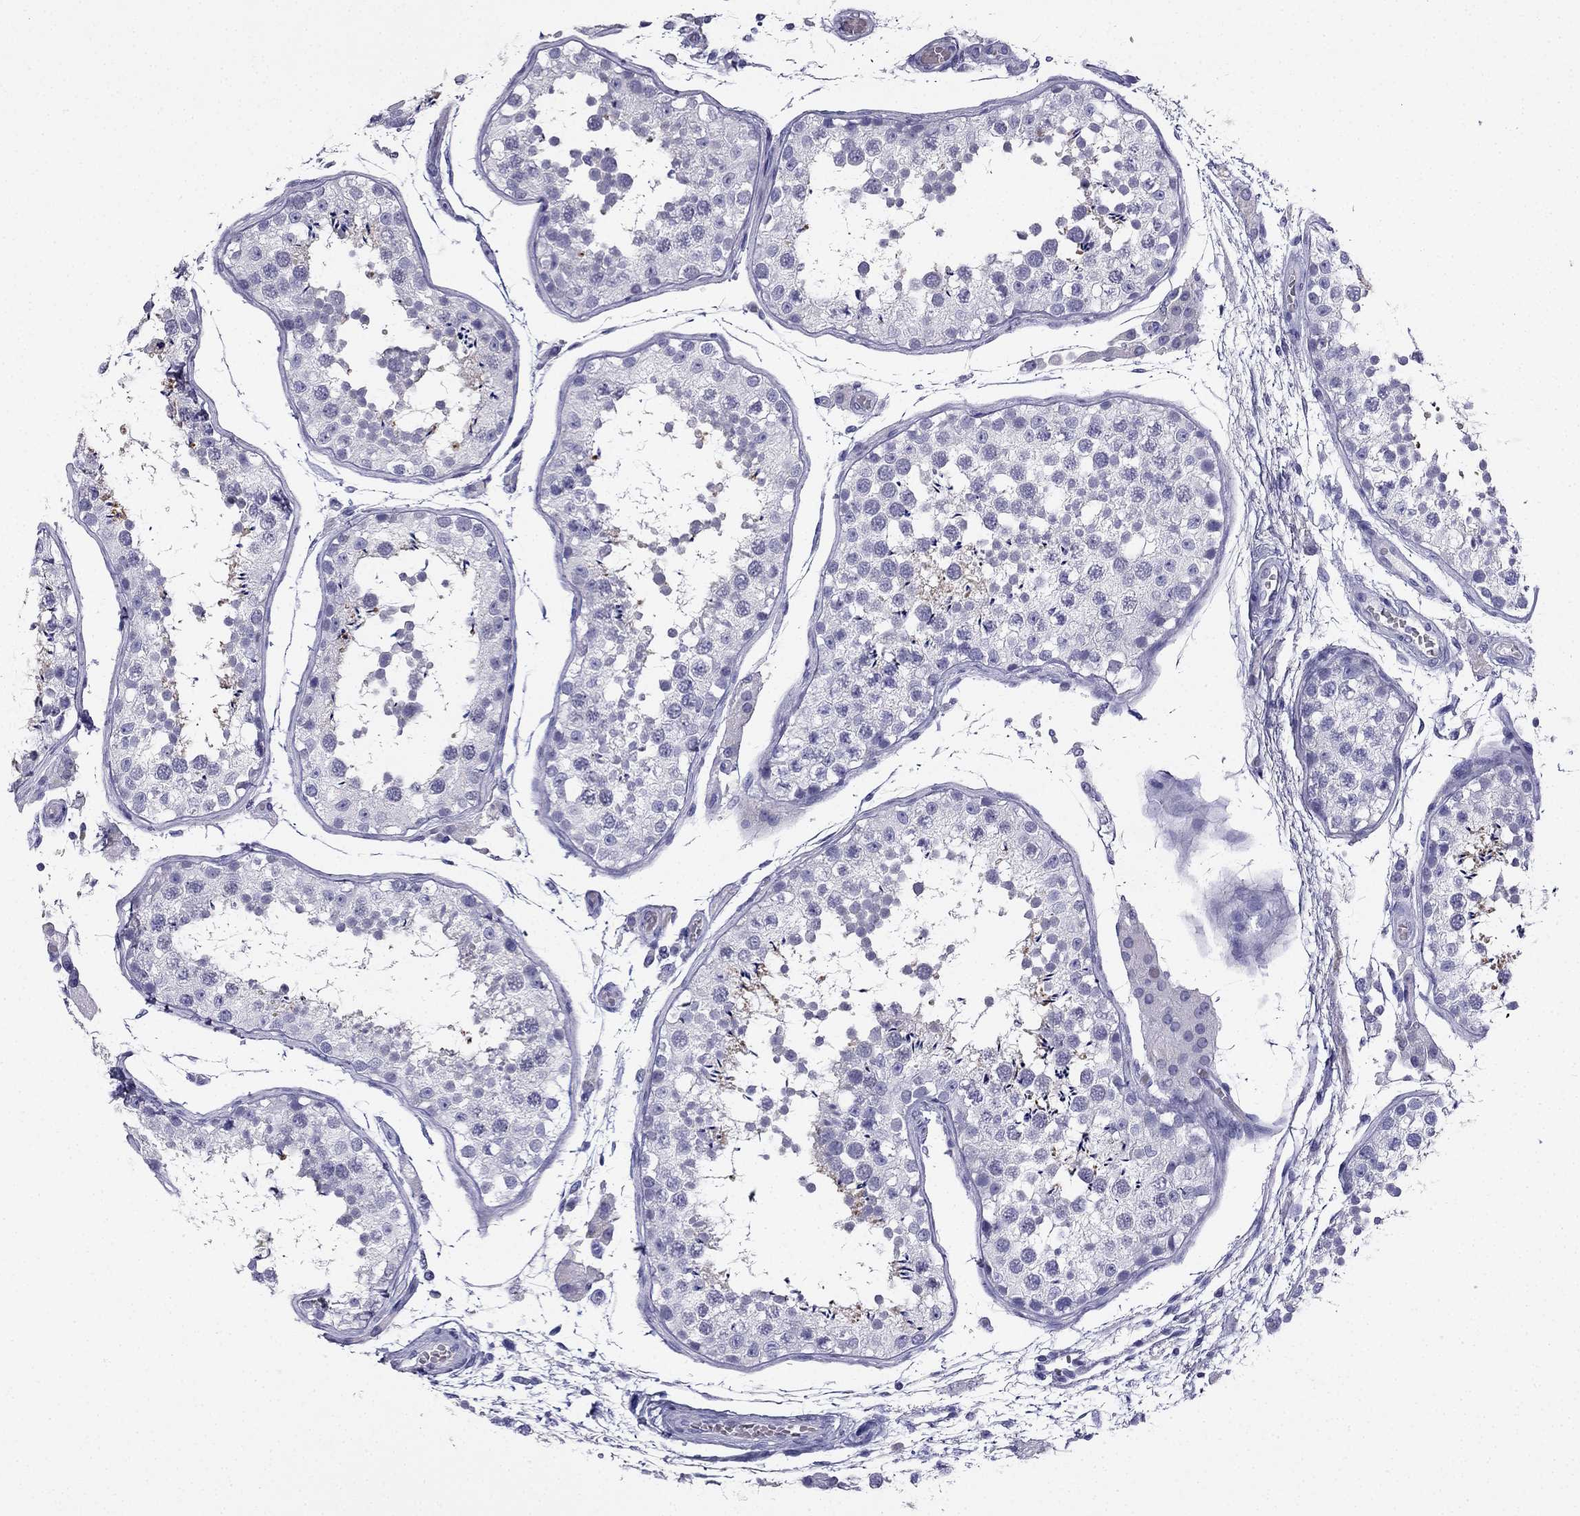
{"staining": {"intensity": "moderate", "quantity": "<25%", "location": "cytoplasmic/membranous"}, "tissue": "testis", "cell_type": "Cells in seminiferous ducts", "image_type": "normal", "snomed": [{"axis": "morphology", "description": "Normal tissue, NOS"}, {"axis": "topography", "description": "Testis"}], "caption": "Immunohistochemistry (IHC) (DAB (3,3'-diaminobenzidine)) staining of unremarkable testis exhibits moderate cytoplasmic/membranous protein expression in about <25% of cells in seminiferous ducts.", "gene": "NPTX1", "patient": {"sex": "male", "age": 29}}